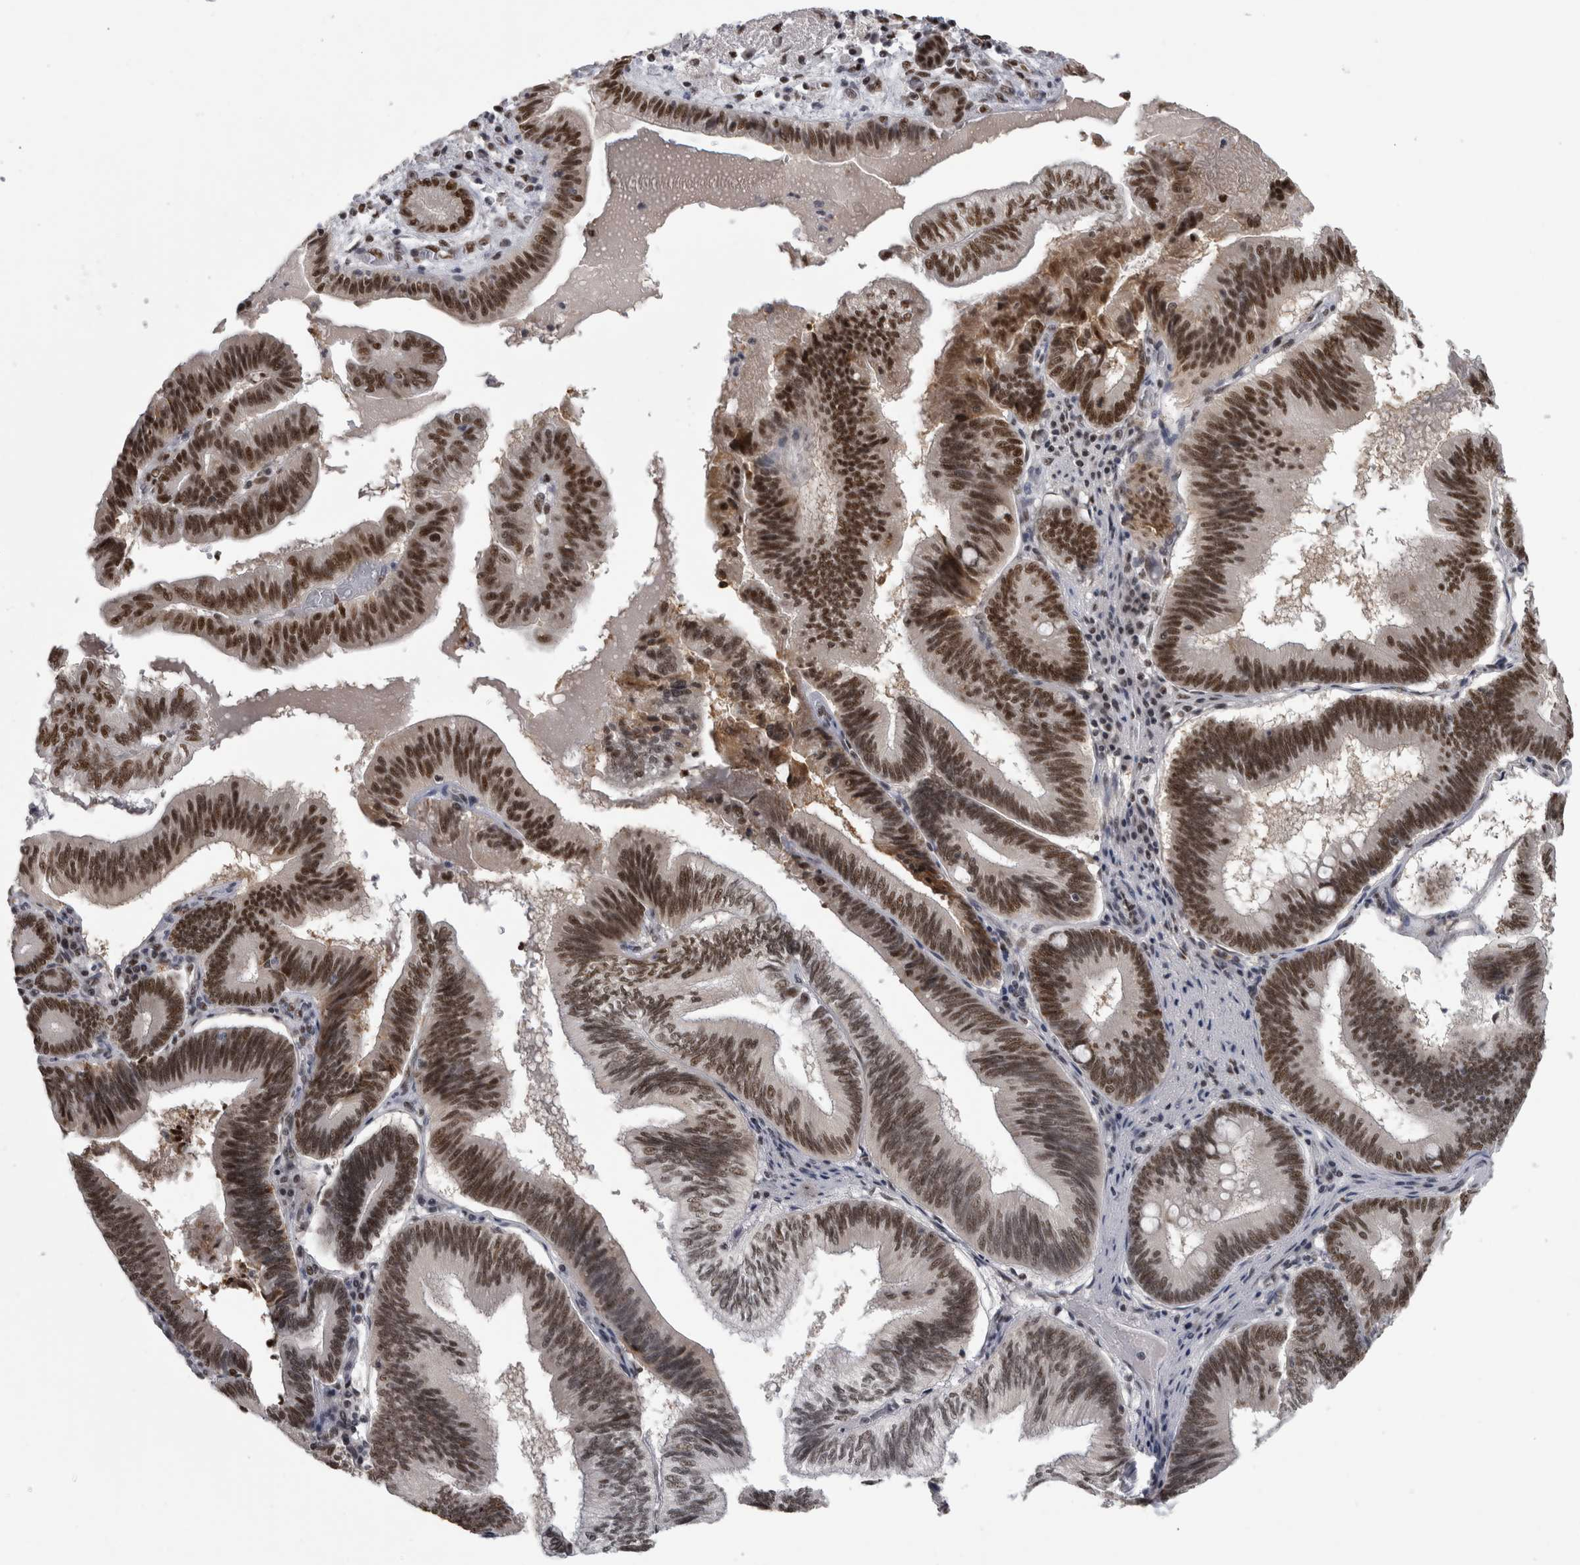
{"staining": {"intensity": "strong", "quantity": "25%-75%", "location": "nuclear"}, "tissue": "pancreatic cancer", "cell_type": "Tumor cells", "image_type": "cancer", "snomed": [{"axis": "morphology", "description": "Adenocarcinoma, NOS"}, {"axis": "topography", "description": "Pancreas"}], "caption": "Immunohistochemistry of human pancreatic cancer (adenocarcinoma) displays high levels of strong nuclear positivity in about 25%-75% of tumor cells.", "gene": "ZSCAN2", "patient": {"sex": "male", "age": 82}}